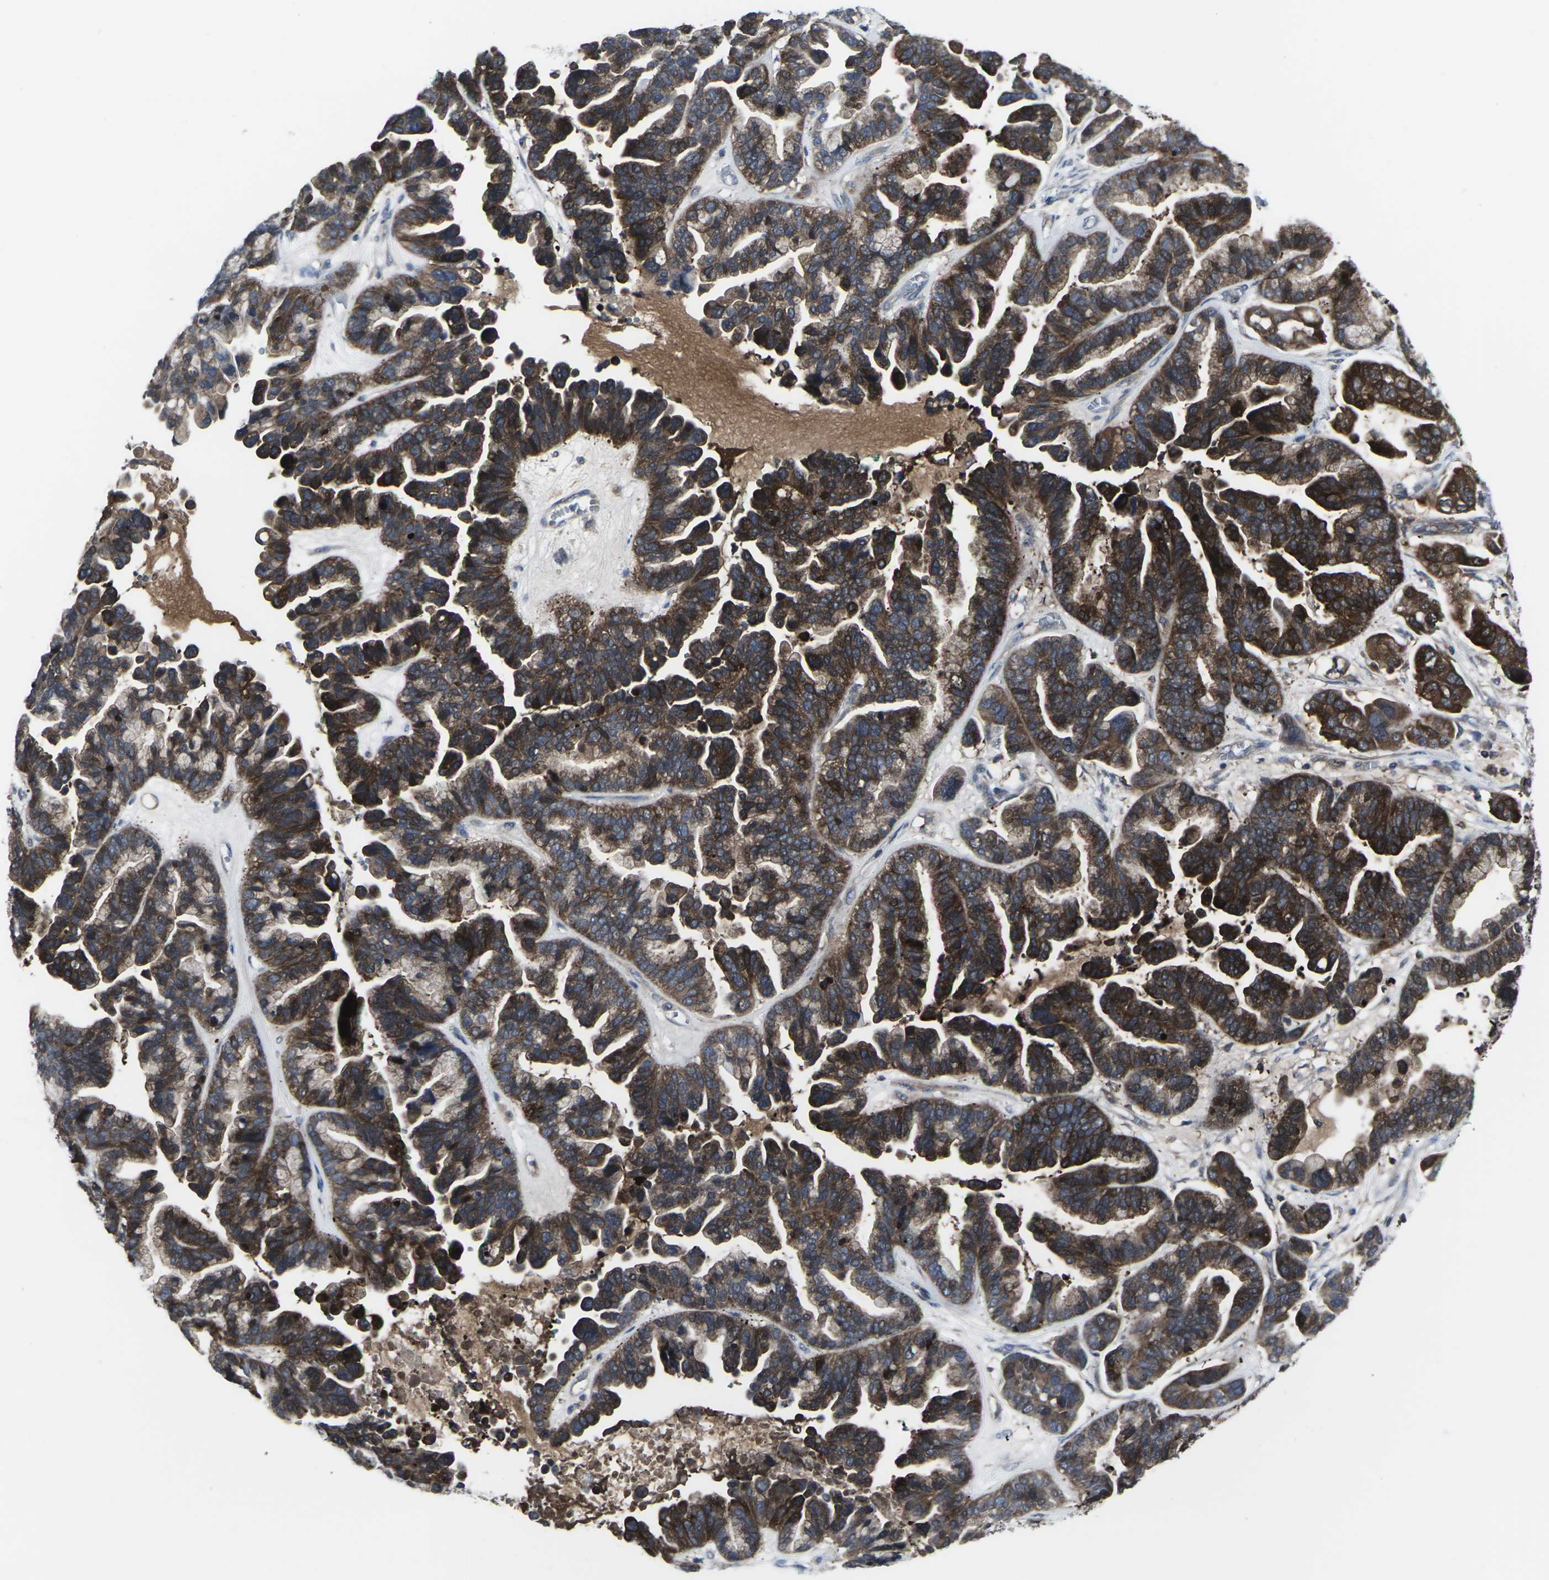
{"staining": {"intensity": "strong", "quantity": ">75%", "location": "cytoplasmic/membranous"}, "tissue": "ovarian cancer", "cell_type": "Tumor cells", "image_type": "cancer", "snomed": [{"axis": "morphology", "description": "Cystadenocarcinoma, serous, NOS"}, {"axis": "topography", "description": "Ovary"}], "caption": "A brown stain labels strong cytoplasmic/membranous staining of a protein in ovarian cancer tumor cells.", "gene": "HPRT1", "patient": {"sex": "female", "age": 56}}